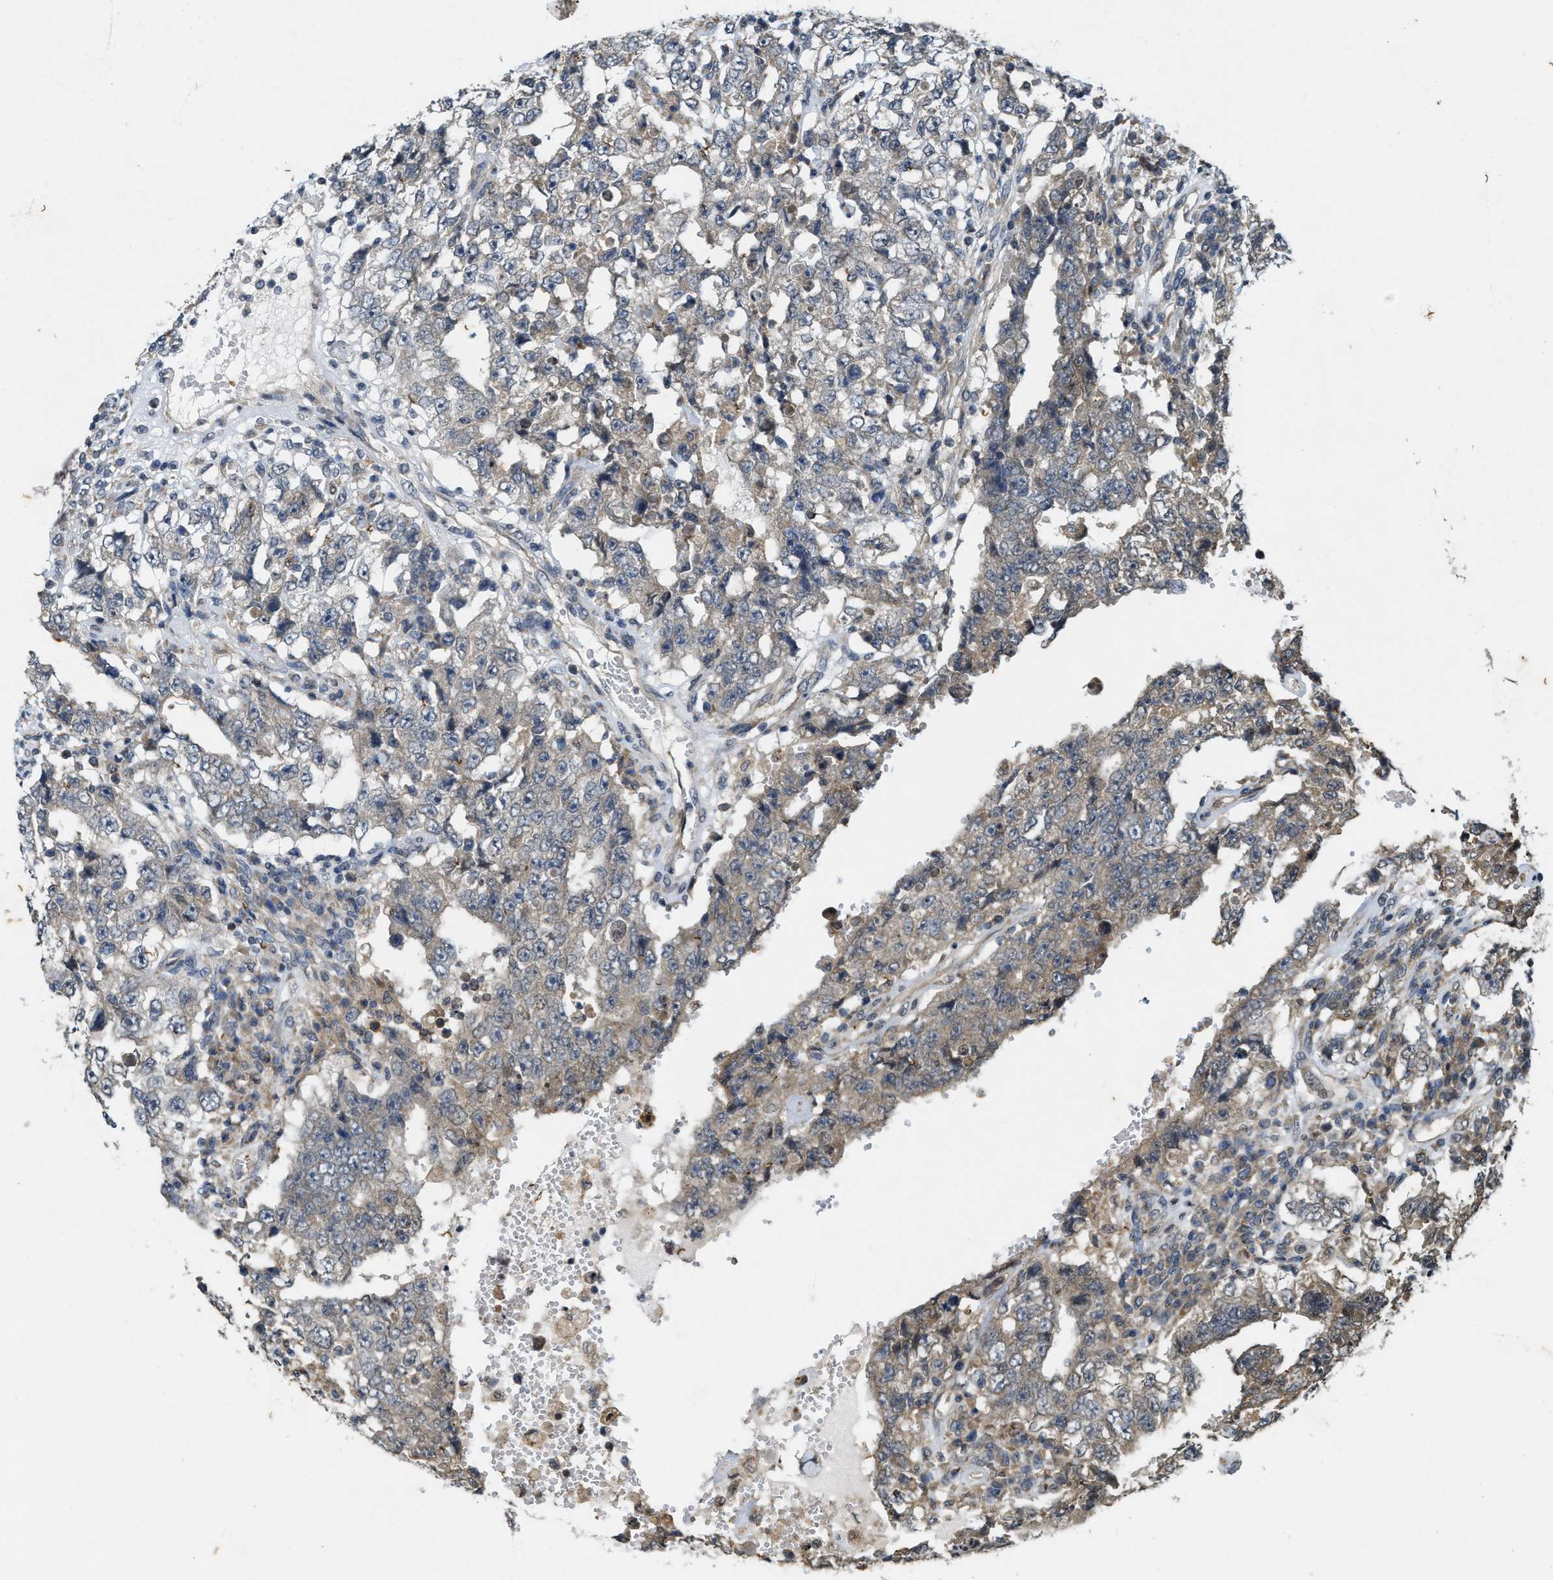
{"staining": {"intensity": "weak", "quantity": "25%-75%", "location": "cytoplasmic/membranous"}, "tissue": "testis cancer", "cell_type": "Tumor cells", "image_type": "cancer", "snomed": [{"axis": "morphology", "description": "Carcinoma, Embryonal, NOS"}, {"axis": "topography", "description": "Testis"}], "caption": "IHC image of human testis embryonal carcinoma stained for a protein (brown), which reveals low levels of weak cytoplasmic/membranous positivity in about 25%-75% of tumor cells.", "gene": "KIF21A", "patient": {"sex": "male", "age": 26}}